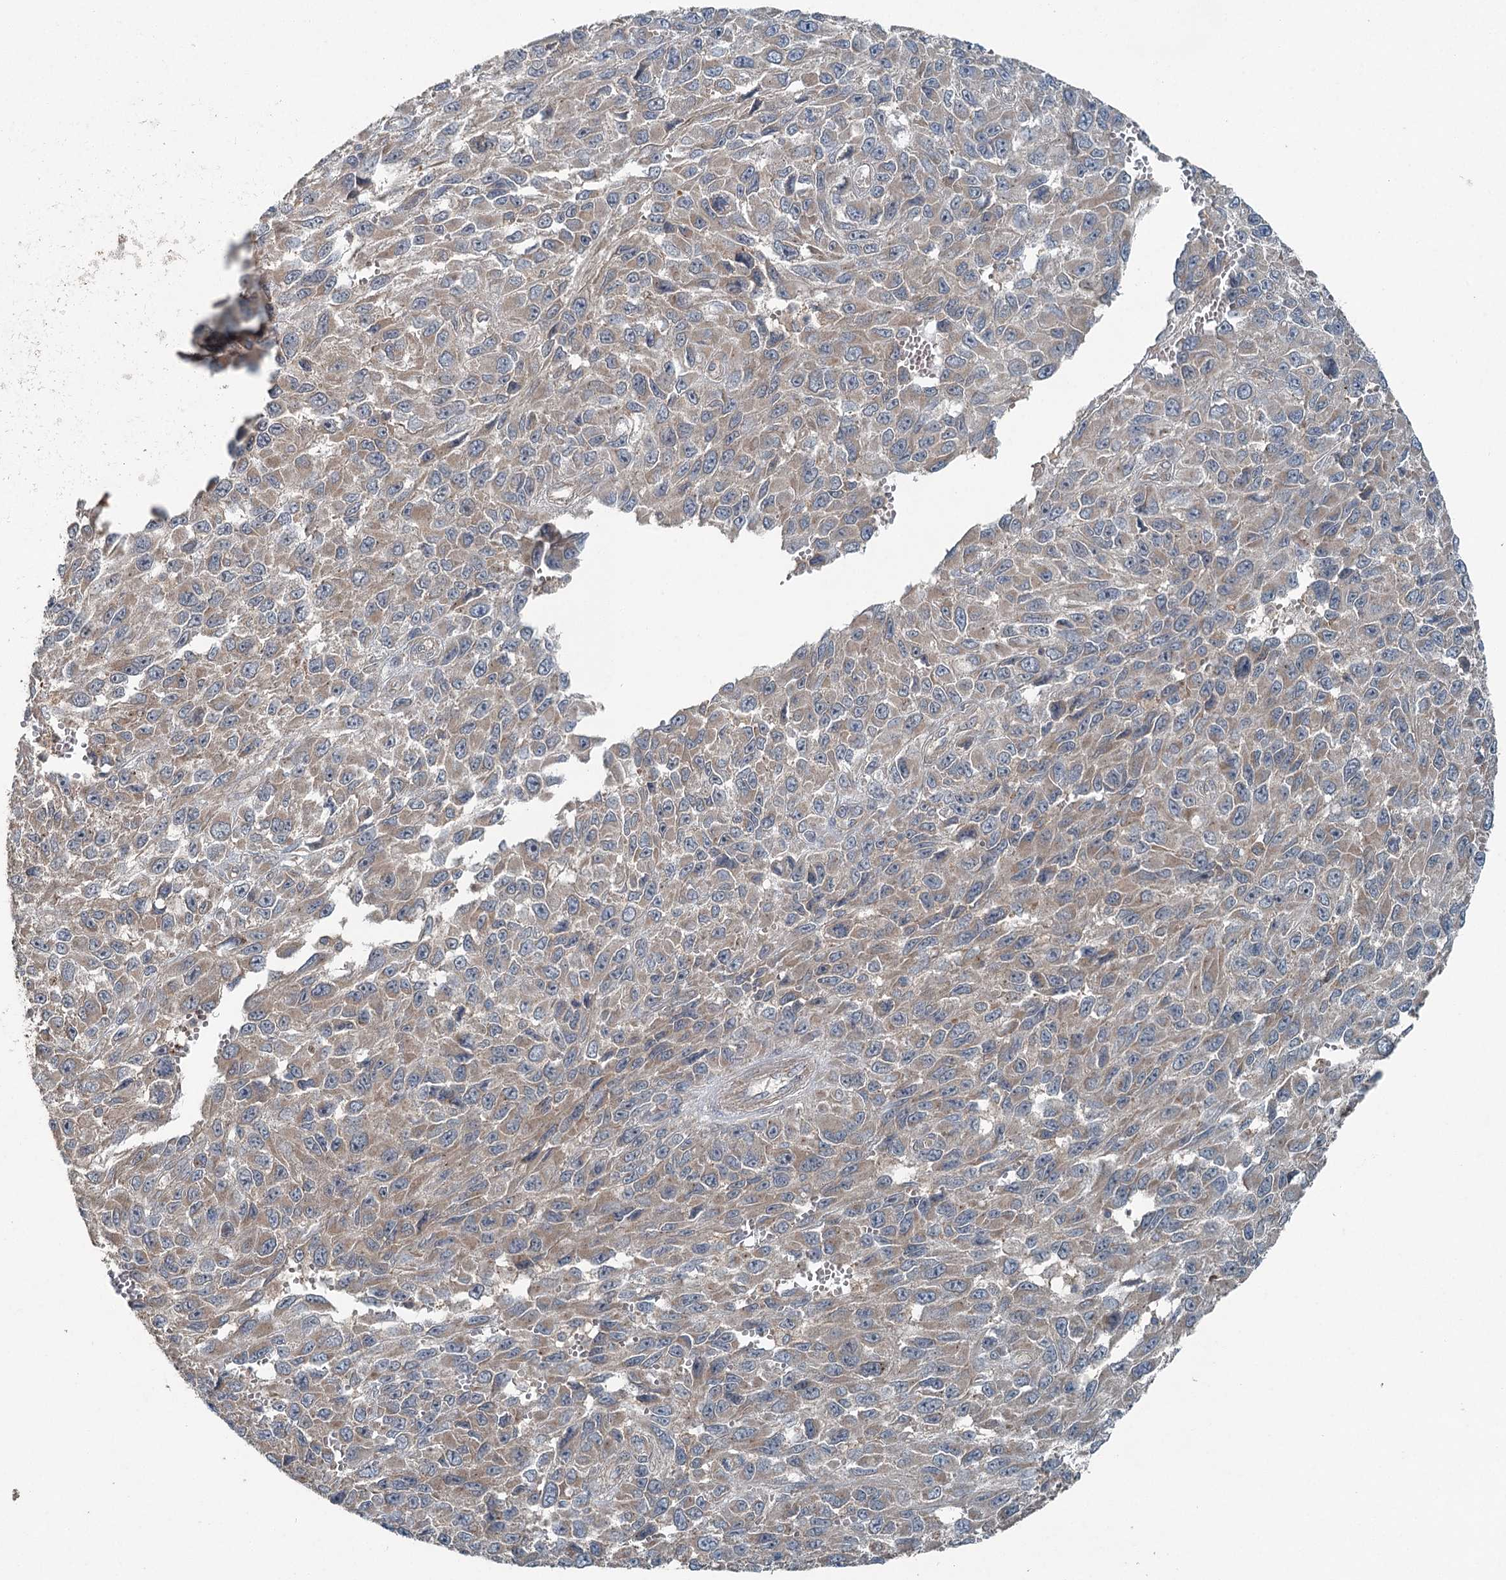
{"staining": {"intensity": "moderate", "quantity": "25%-75%", "location": "cytoplasmic/membranous"}, "tissue": "melanoma", "cell_type": "Tumor cells", "image_type": "cancer", "snomed": [{"axis": "morphology", "description": "Normal tissue, NOS"}, {"axis": "morphology", "description": "Malignant melanoma, NOS"}, {"axis": "topography", "description": "Skin"}], "caption": "Human malignant melanoma stained for a protein (brown) demonstrates moderate cytoplasmic/membranous positive positivity in about 25%-75% of tumor cells.", "gene": "SKIC3", "patient": {"sex": "female", "age": 96}}